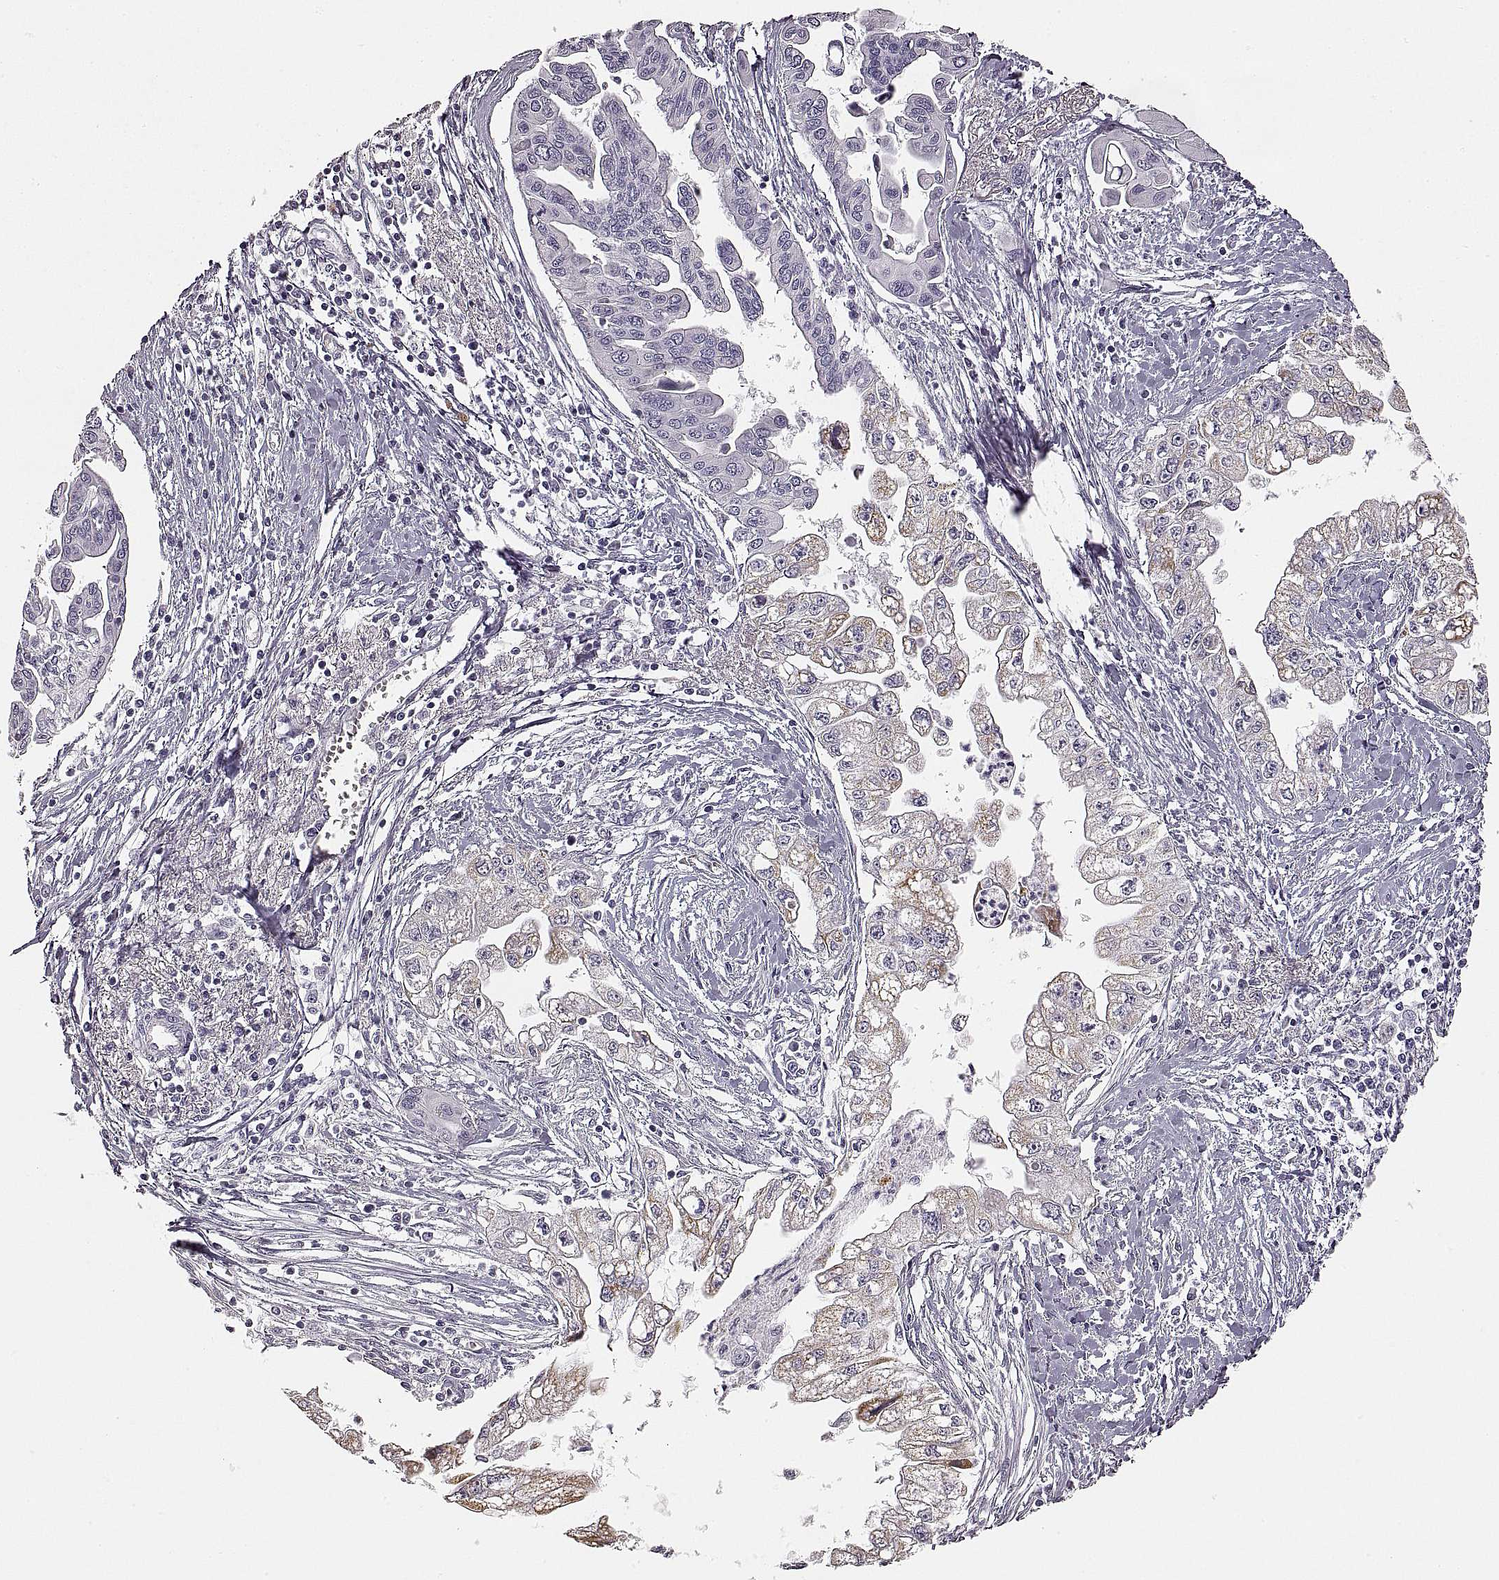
{"staining": {"intensity": "negative", "quantity": "none", "location": "none"}, "tissue": "pancreatic cancer", "cell_type": "Tumor cells", "image_type": "cancer", "snomed": [{"axis": "morphology", "description": "Adenocarcinoma, NOS"}, {"axis": "topography", "description": "Pancreas"}], "caption": "This histopathology image is of pancreatic adenocarcinoma stained with immunohistochemistry (IHC) to label a protein in brown with the nuclei are counter-stained blue. There is no staining in tumor cells. The staining was performed using DAB (3,3'-diaminobenzidine) to visualize the protein expression in brown, while the nuclei were stained in blue with hematoxylin (Magnification: 20x).", "gene": "RDH13", "patient": {"sex": "male", "age": 70}}